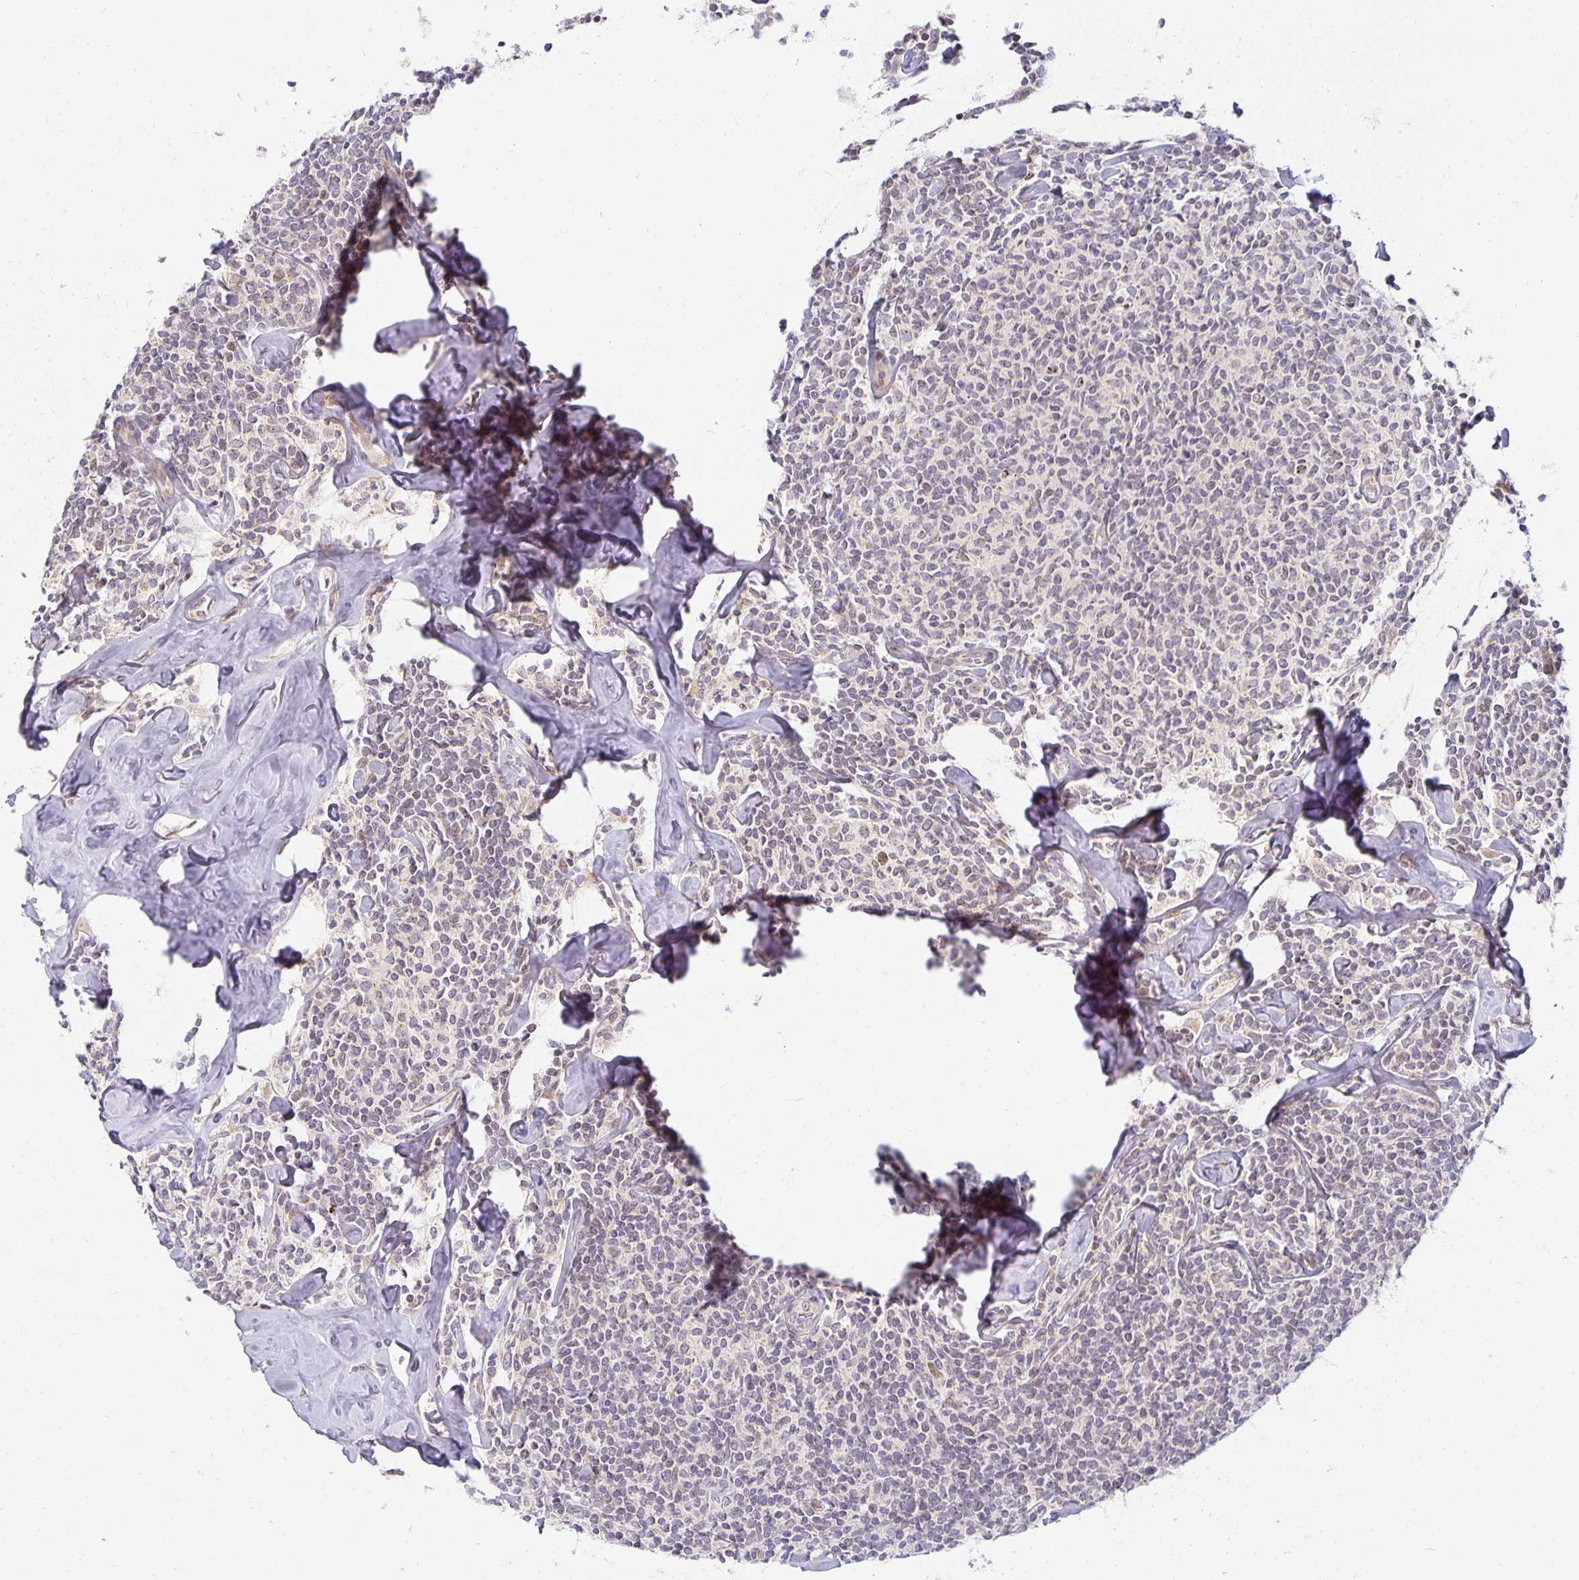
{"staining": {"intensity": "negative", "quantity": "none", "location": "none"}, "tissue": "lymphoma", "cell_type": "Tumor cells", "image_type": "cancer", "snomed": [{"axis": "morphology", "description": "Malignant lymphoma, non-Hodgkin's type, Low grade"}, {"axis": "topography", "description": "Lymph node"}], "caption": "There is no significant expression in tumor cells of lymphoma. (DAB (3,3'-diaminobenzidine) IHC with hematoxylin counter stain).", "gene": "EHF", "patient": {"sex": "female", "age": 56}}